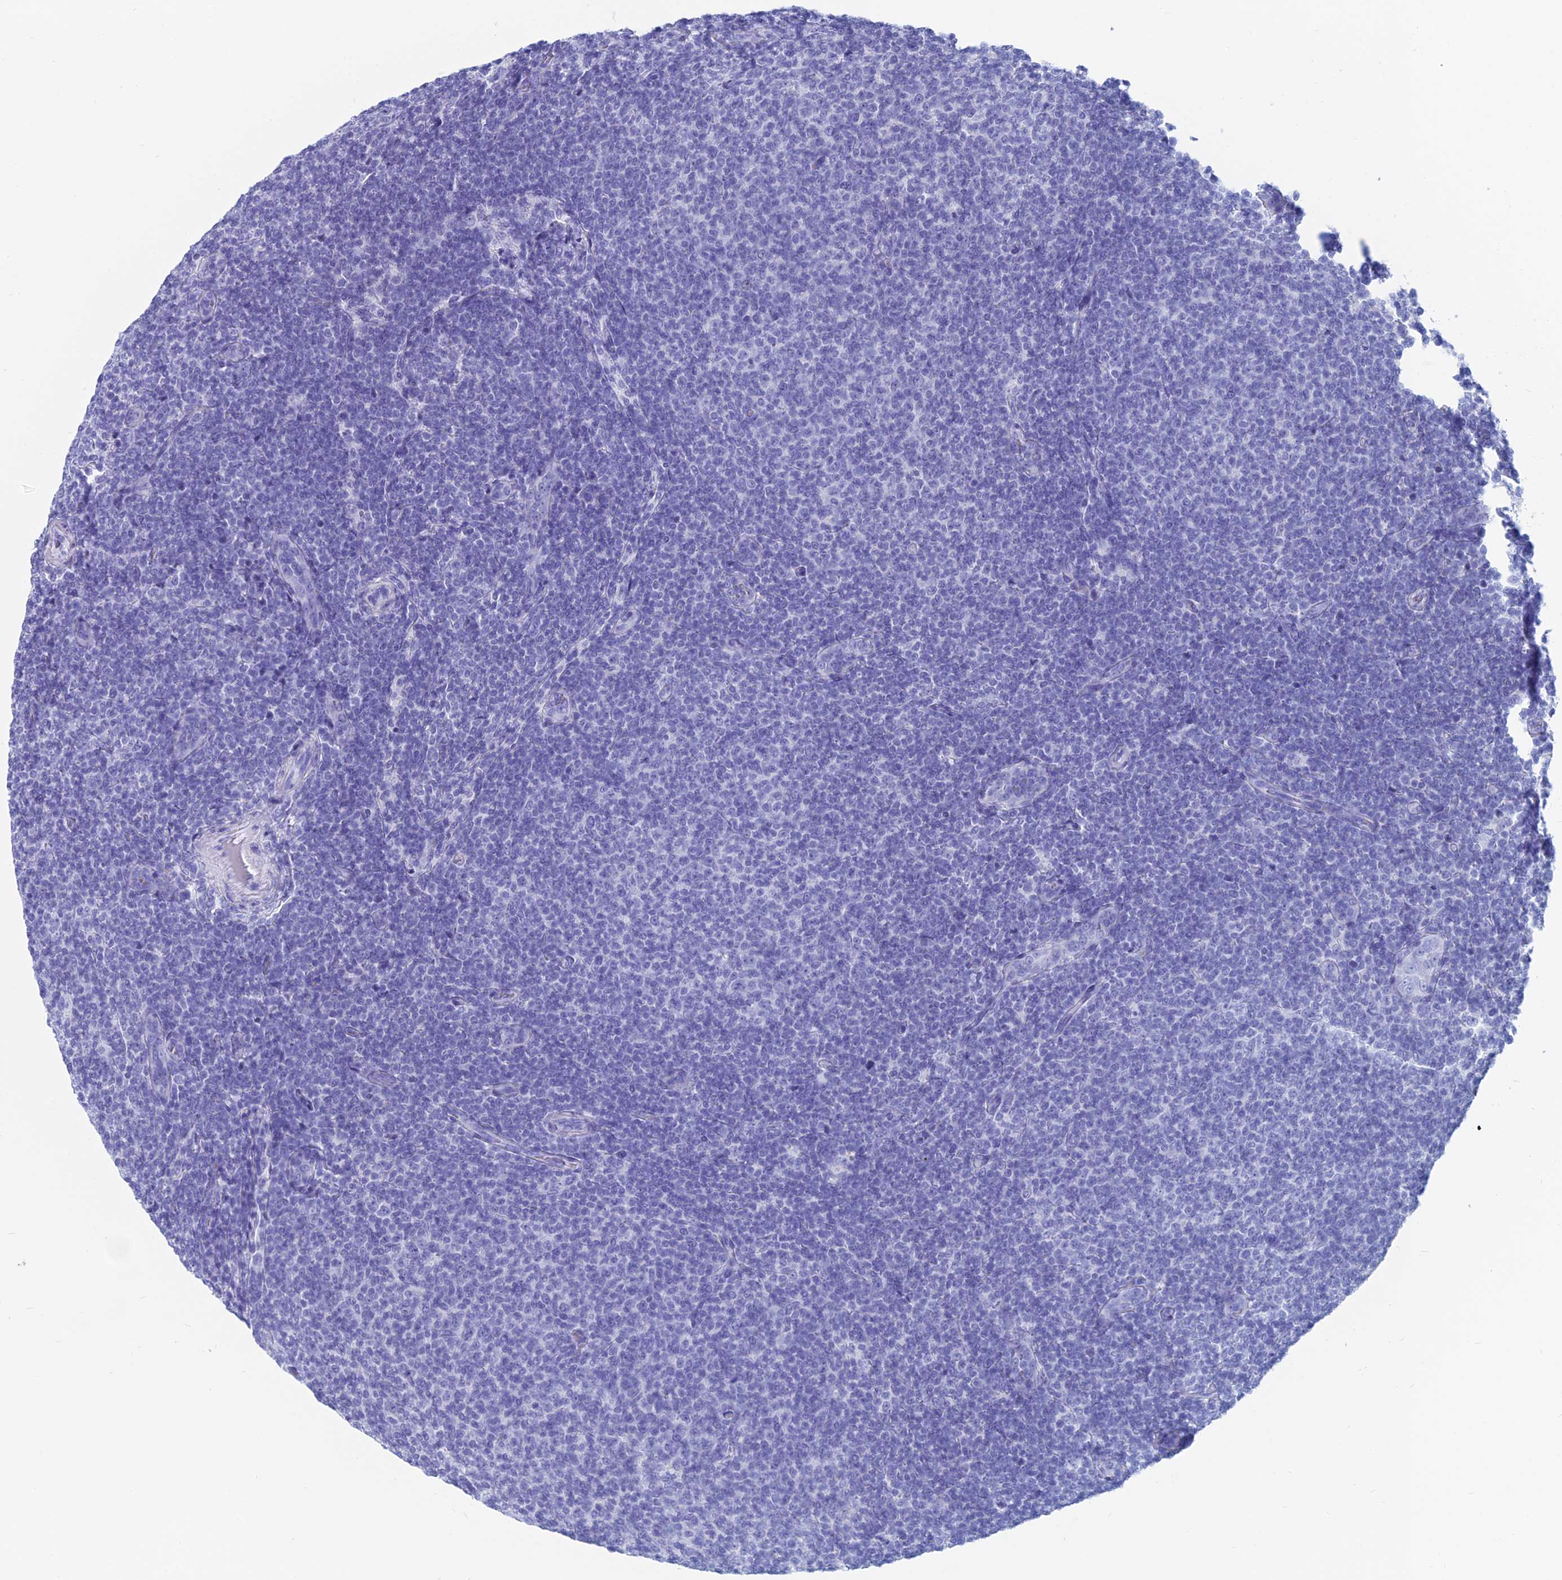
{"staining": {"intensity": "negative", "quantity": "none", "location": "none"}, "tissue": "lymphoma", "cell_type": "Tumor cells", "image_type": "cancer", "snomed": [{"axis": "morphology", "description": "Malignant lymphoma, non-Hodgkin's type, Low grade"}, {"axis": "topography", "description": "Lymph node"}], "caption": "High power microscopy photomicrograph of an immunohistochemistry (IHC) photomicrograph of lymphoma, revealing no significant expression in tumor cells.", "gene": "CAPS", "patient": {"sex": "male", "age": 66}}